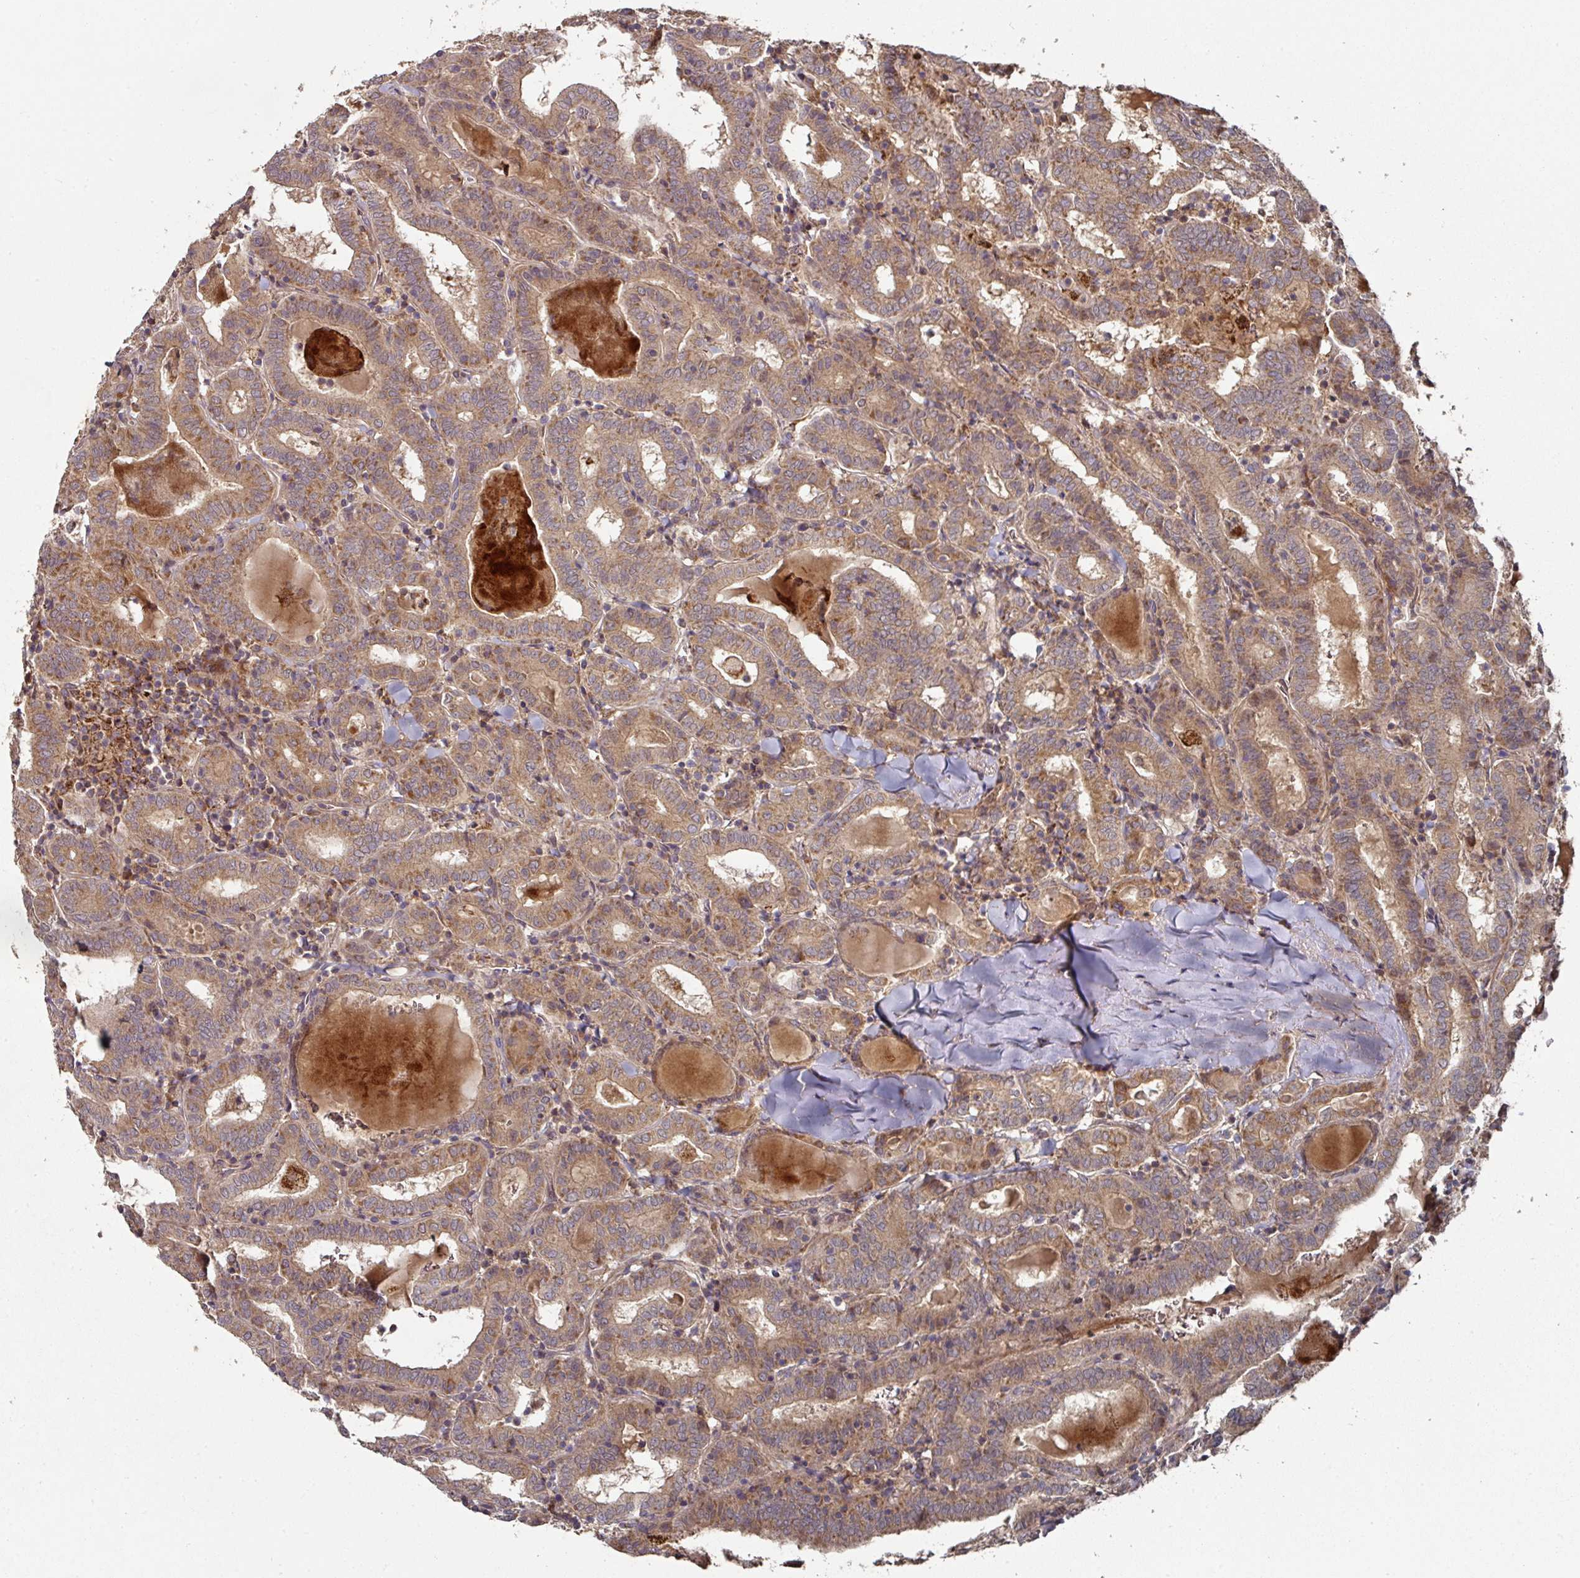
{"staining": {"intensity": "moderate", "quantity": ">75%", "location": "cytoplasmic/membranous"}, "tissue": "thyroid cancer", "cell_type": "Tumor cells", "image_type": "cancer", "snomed": [{"axis": "morphology", "description": "Papillary adenocarcinoma, NOS"}, {"axis": "topography", "description": "Thyroid gland"}], "caption": "Immunohistochemistry (IHC) photomicrograph of neoplastic tissue: human thyroid cancer (papillary adenocarcinoma) stained using immunohistochemistry exhibits medium levels of moderate protein expression localized specifically in the cytoplasmic/membranous of tumor cells, appearing as a cytoplasmic/membranous brown color.", "gene": "DNAJC7", "patient": {"sex": "female", "age": 72}}